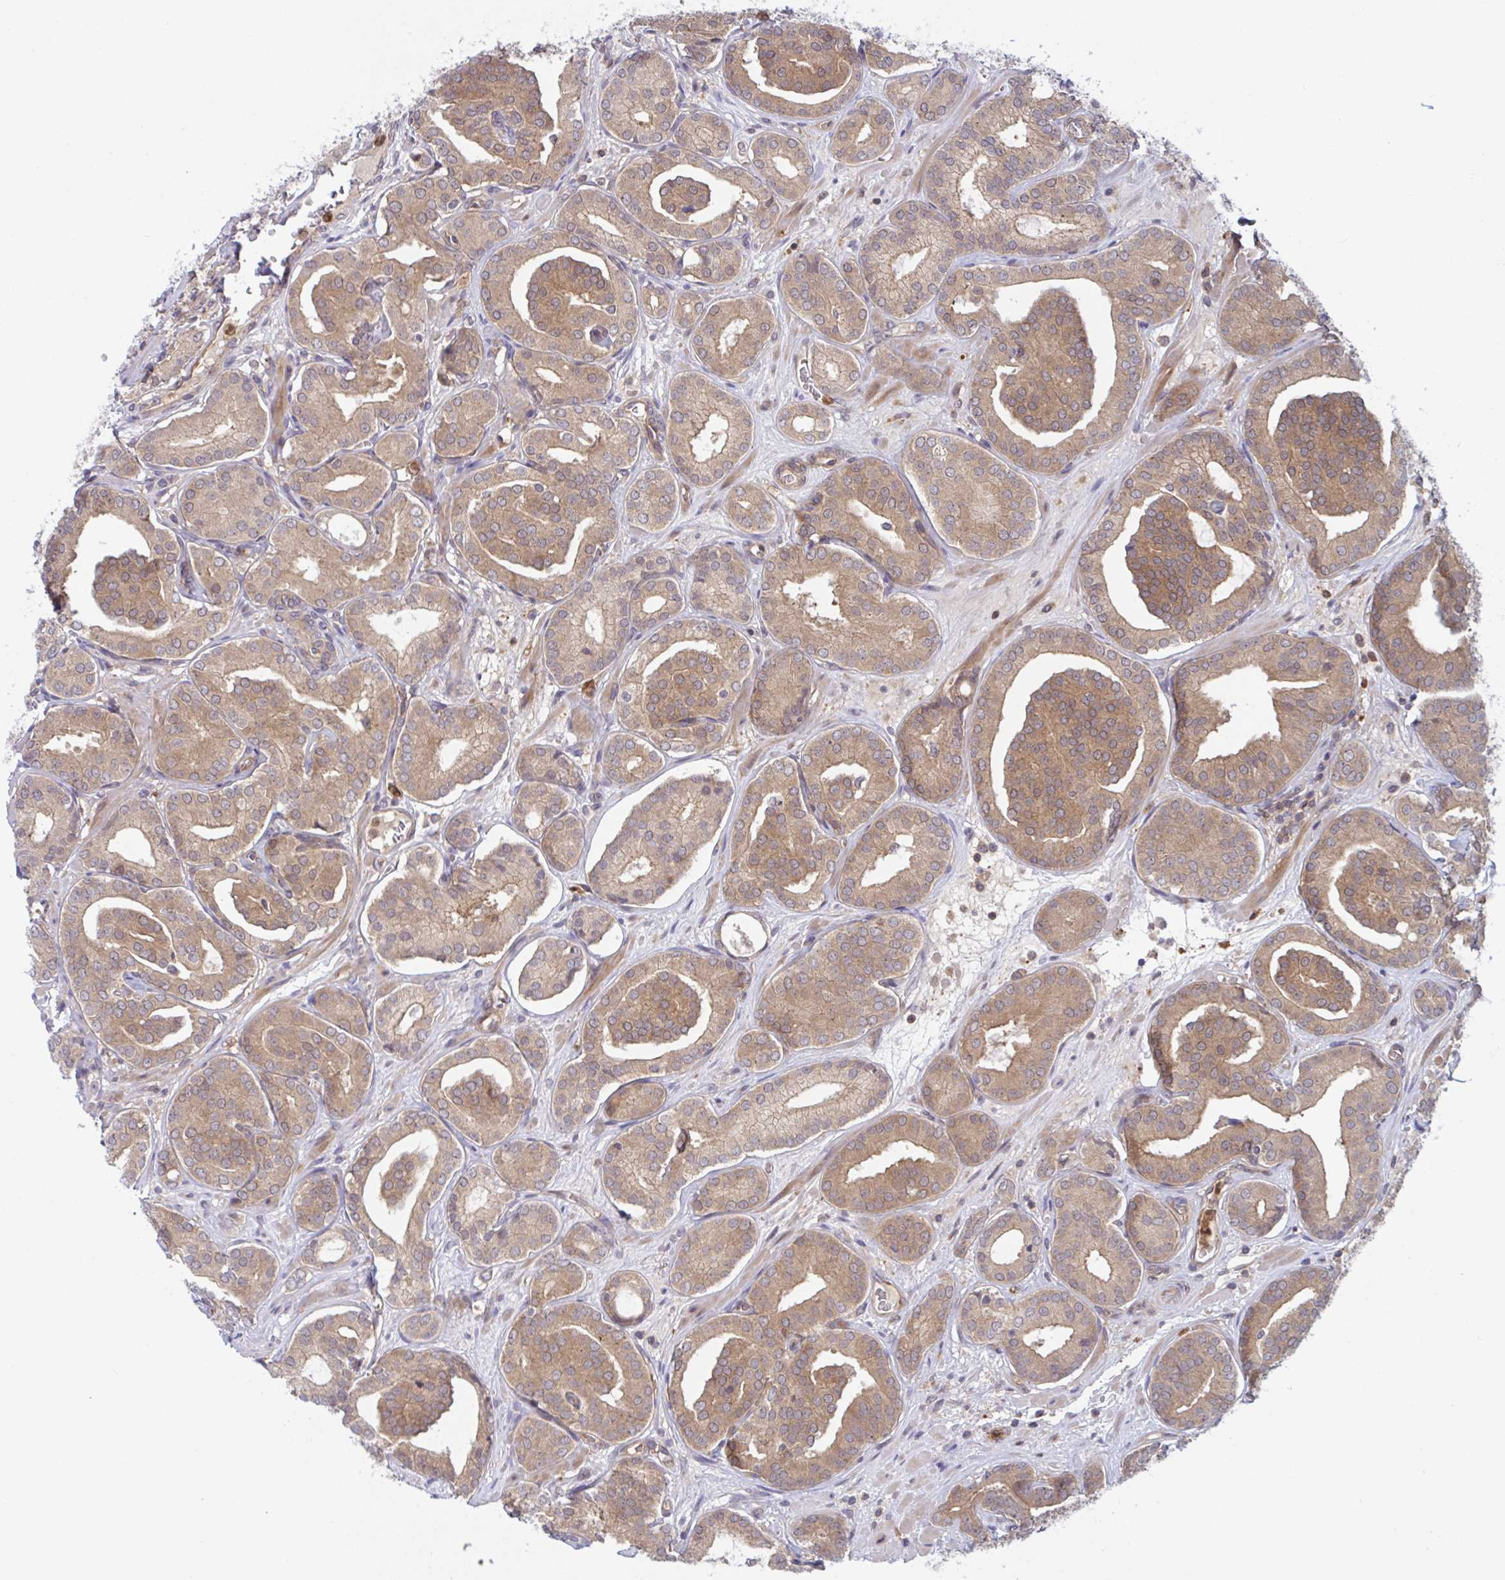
{"staining": {"intensity": "moderate", "quantity": "25%-75%", "location": "cytoplasmic/membranous"}, "tissue": "prostate cancer", "cell_type": "Tumor cells", "image_type": "cancer", "snomed": [{"axis": "morphology", "description": "Adenocarcinoma, High grade"}, {"axis": "topography", "description": "Prostate"}], "caption": "Immunohistochemical staining of prostate cancer displays moderate cytoplasmic/membranous protein expression in approximately 25%-75% of tumor cells. The protein is shown in brown color, while the nuclei are stained blue.", "gene": "LMNTD2", "patient": {"sex": "male", "age": 66}}